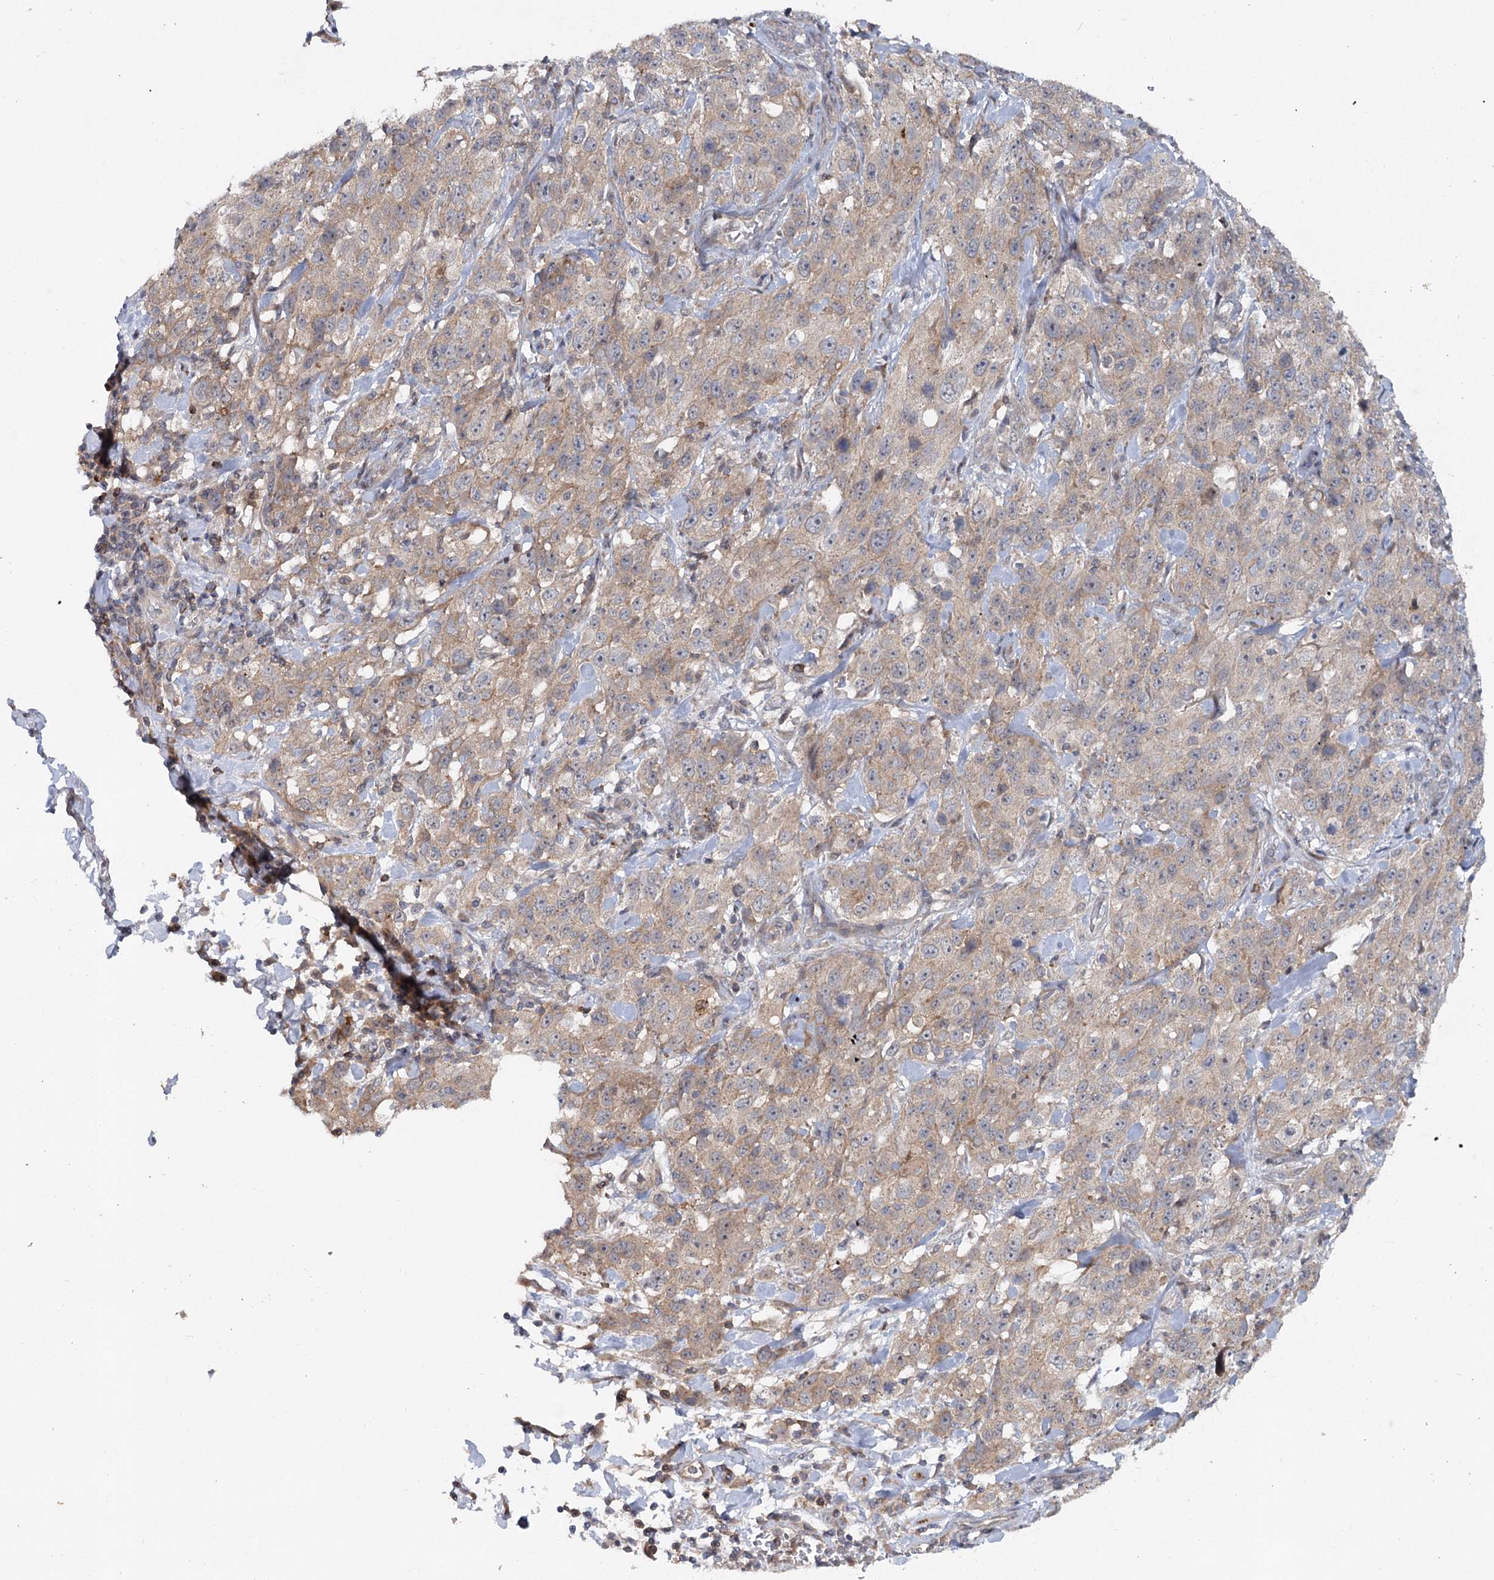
{"staining": {"intensity": "weak", "quantity": ">75%", "location": "cytoplasmic/membranous"}, "tissue": "stomach cancer", "cell_type": "Tumor cells", "image_type": "cancer", "snomed": [{"axis": "morphology", "description": "Normal tissue, NOS"}, {"axis": "morphology", "description": "Adenocarcinoma, NOS"}, {"axis": "topography", "description": "Lymph node"}, {"axis": "topography", "description": "Stomach"}], "caption": "Stomach adenocarcinoma stained for a protein shows weak cytoplasmic/membranous positivity in tumor cells.", "gene": "MAP3K13", "patient": {"sex": "male", "age": 48}}